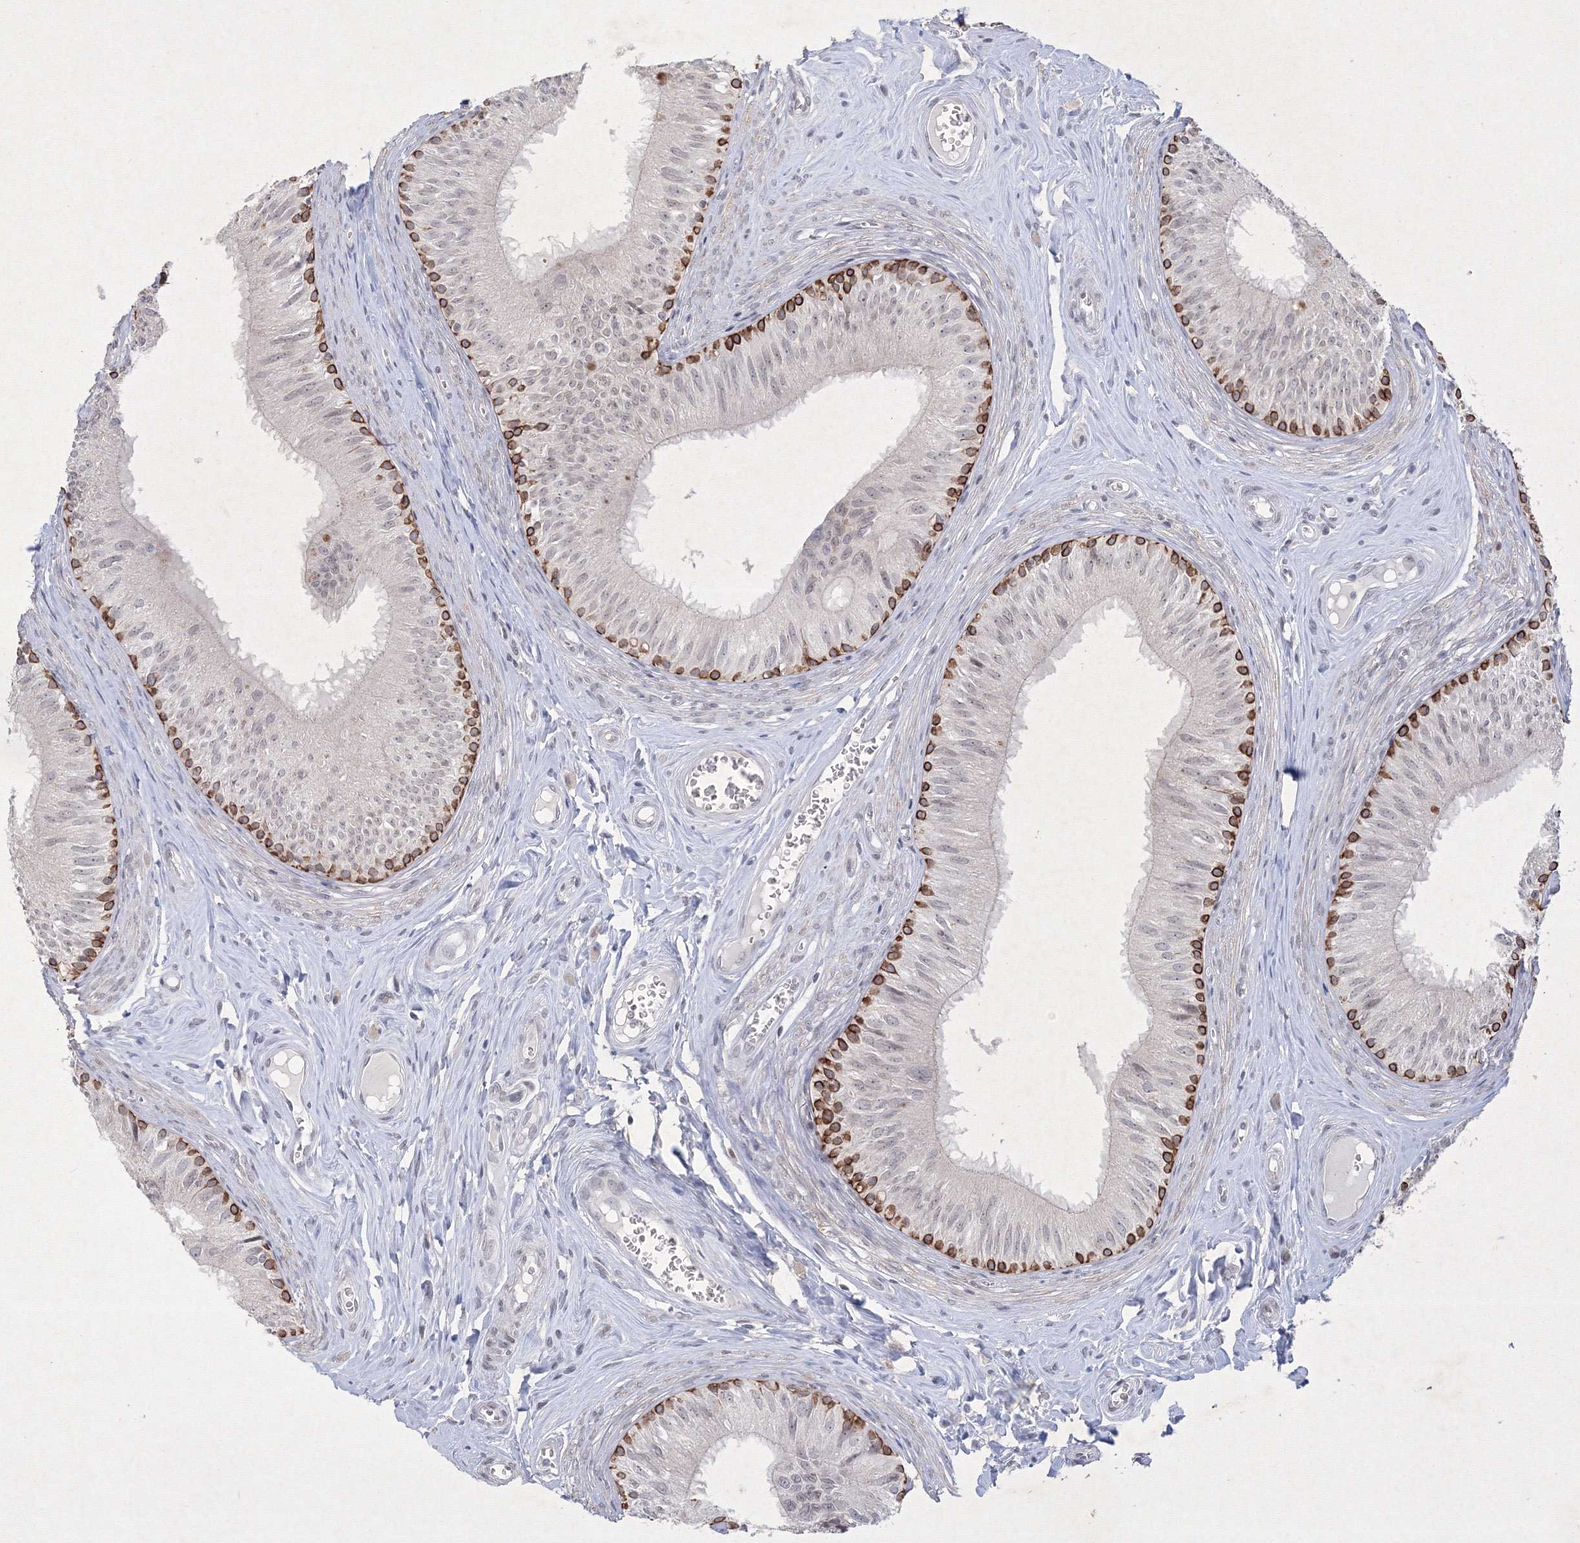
{"staining": {"intensity": "strong", "quantity": "25%-75%", "location": "cytoplasmic/membranous"}, "tissue": "epididymis", "cell_type": "Glandular cells", "image_type": "normal", "snomed": [{"axis": "morphology", "description": "Normal tissue, NOS"}, {"axis": "topography", "description": "Epididymis"}], "caption": "A micrograph showing strong cytoplasmic/membranous positivity in about 25%-75% of glandular cells in benign epididymis, as visualized by brown immunohistochemical staining.", "gene": "NXPE3", "patient": {"sex": "male", "age": 46}}